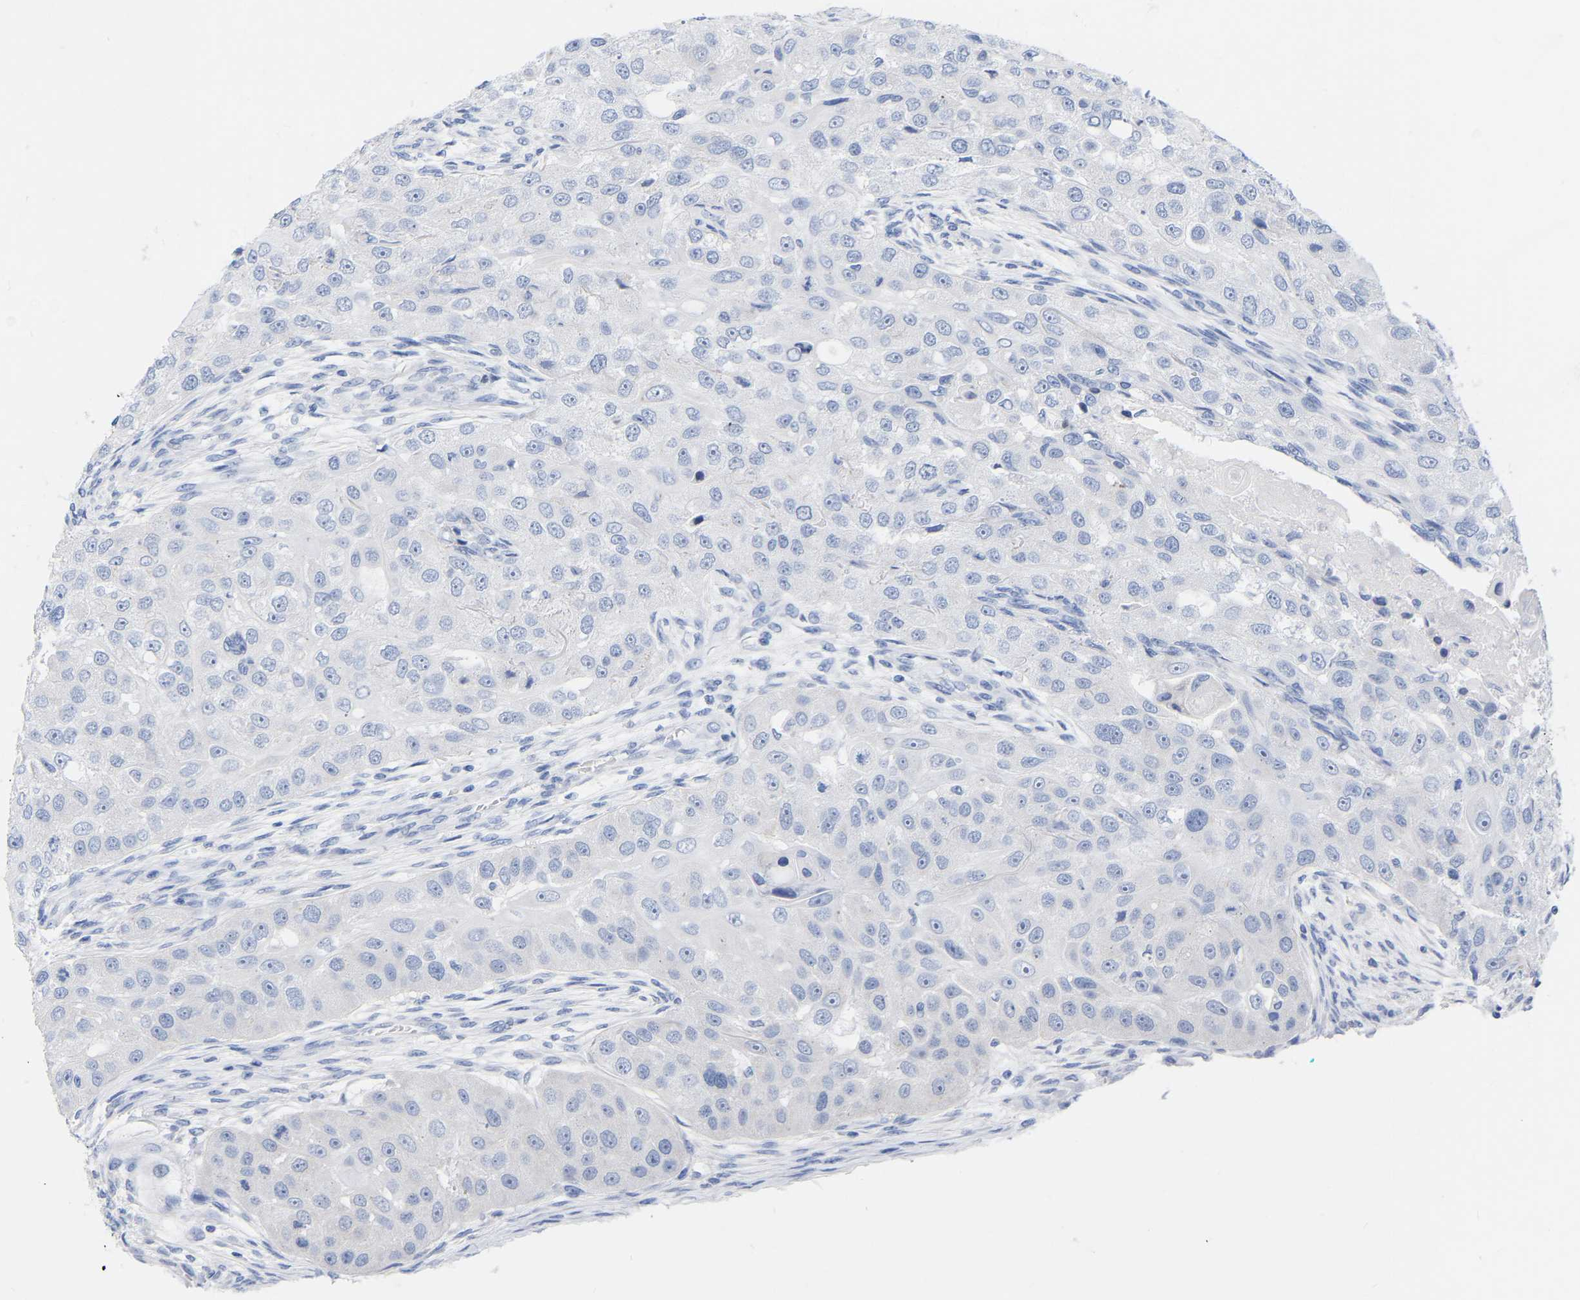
{"staining": {"intensity": "negative", "quantity": "none", "location": "none"}, "tissue": "head and neck cancer", "cell_type": "Tumor cells", "image_type": "cancer", "snomed": [{"axis": "morphology", "description": "Normal tissue, NOS"}, {"axis": "morphology", "description": "Squamous cell carcinoma, NOS"}, {"axis": "topography", "description": "Skeletal muscle"}, {"axis": "topography", "description": "Head-Neck"}], "caption": "High power microscopy photomicrograph of an immunohistochemistry histopathology image of head and neck cancer, revealing no significant positivity in tumor cells. The staining is performed using DAB (3,3'-diaminobenzidine) brown chromogen with nuclei counter-stained in using hematoxylin.", "gene": "ZNF629", "patient": {"sex": "male", "age": 51}}